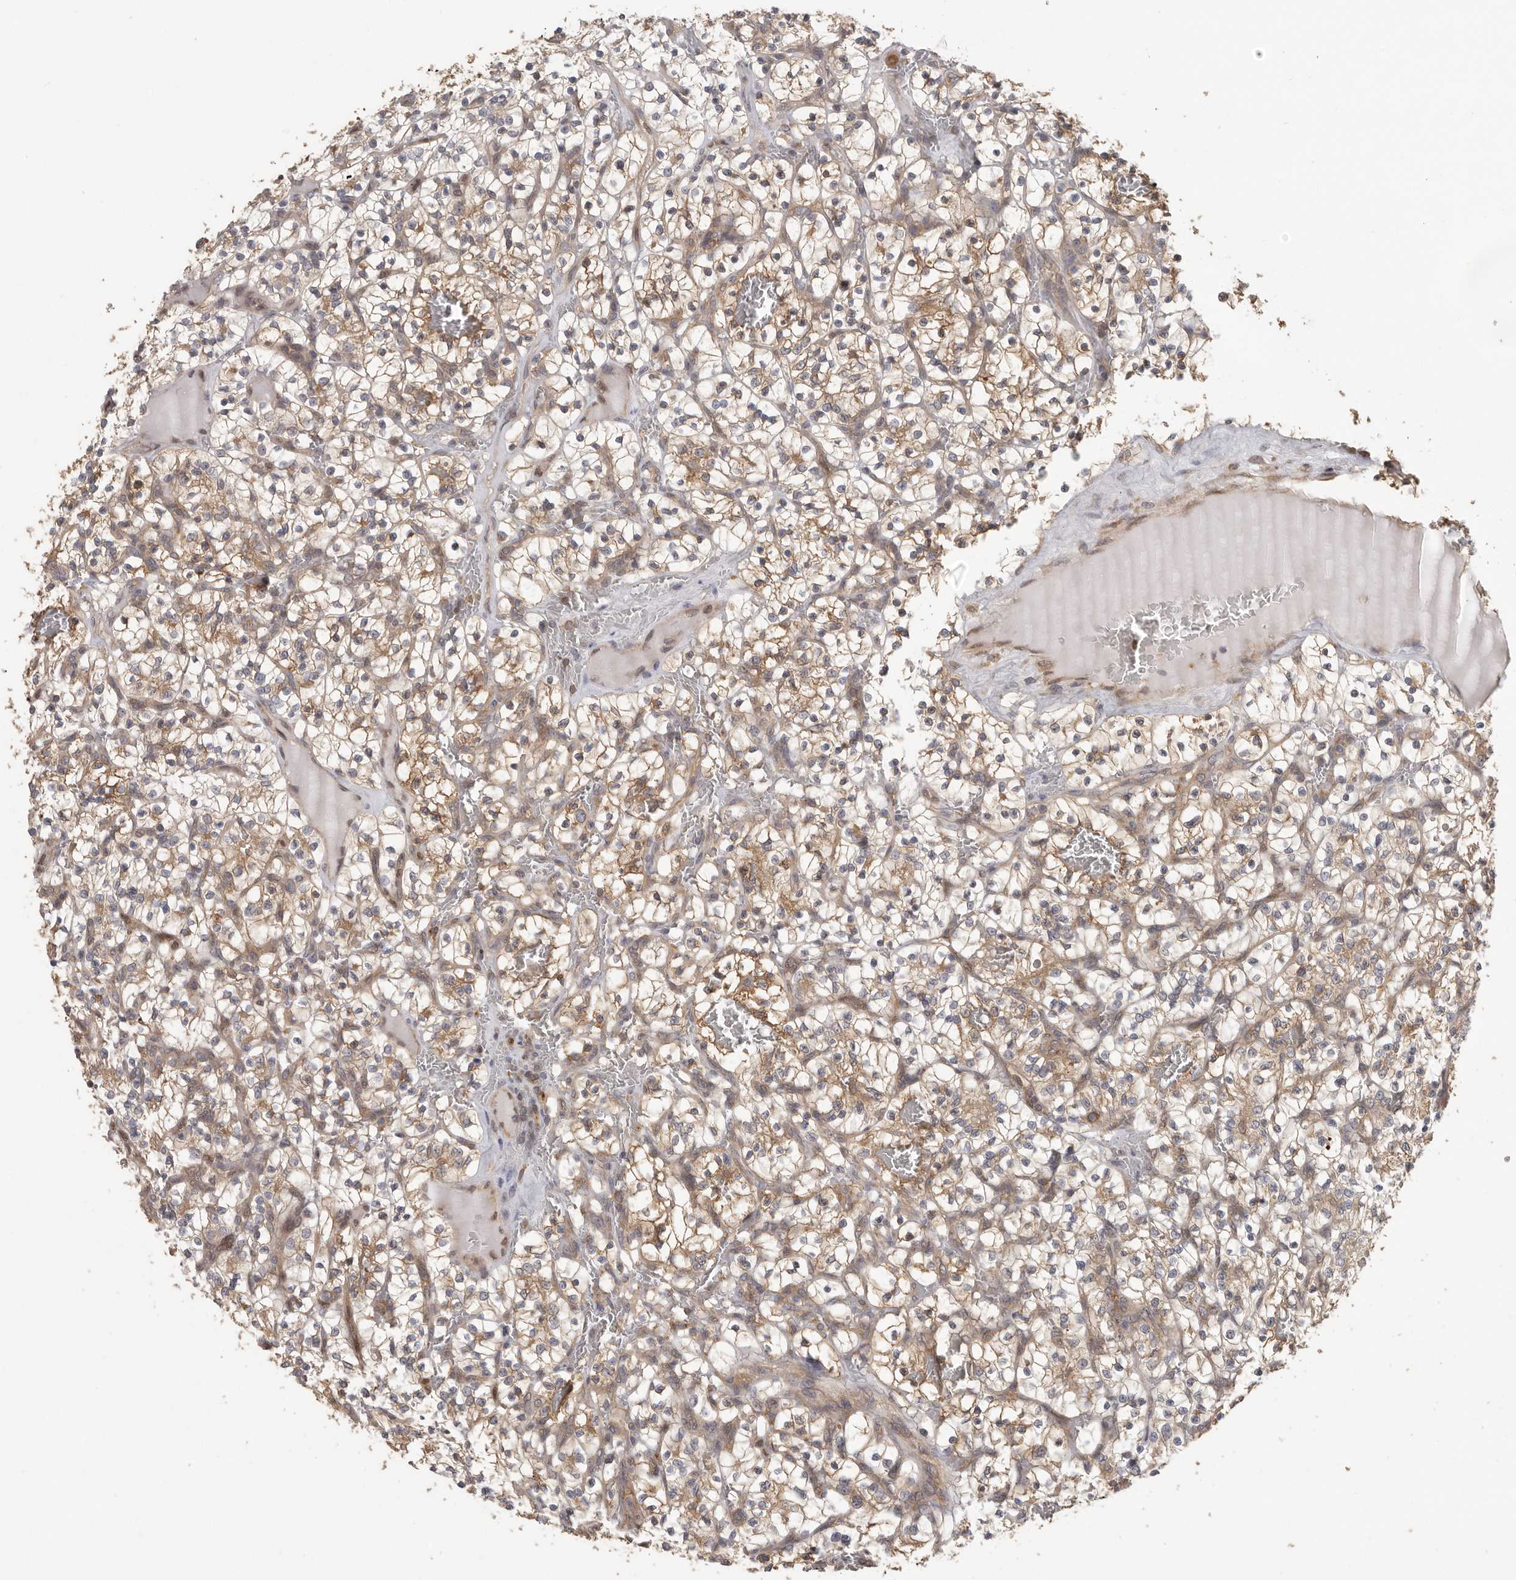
{"staining": {"intensity": "moderate", "quantity": ">75%", "location": "cytoplasmic/membranous"}, "tissue": "renal cancer", "cell_type": "Tumor cells", "image_type": "cancer", "snomed": [{"axis": "morphology", "description": "Adenocarcinoma, NOS"}, {"axis": "topography", "description": "Kidney"}], "caption": "Brown immunohistochemical staining in human renal cancer (adenocarcinoma) reveals moderate cytoplasmic/membranous expression in about >75% of tumor cells.", "gene": "CCT8", "patient": {"sex": "female", "age": 57}}